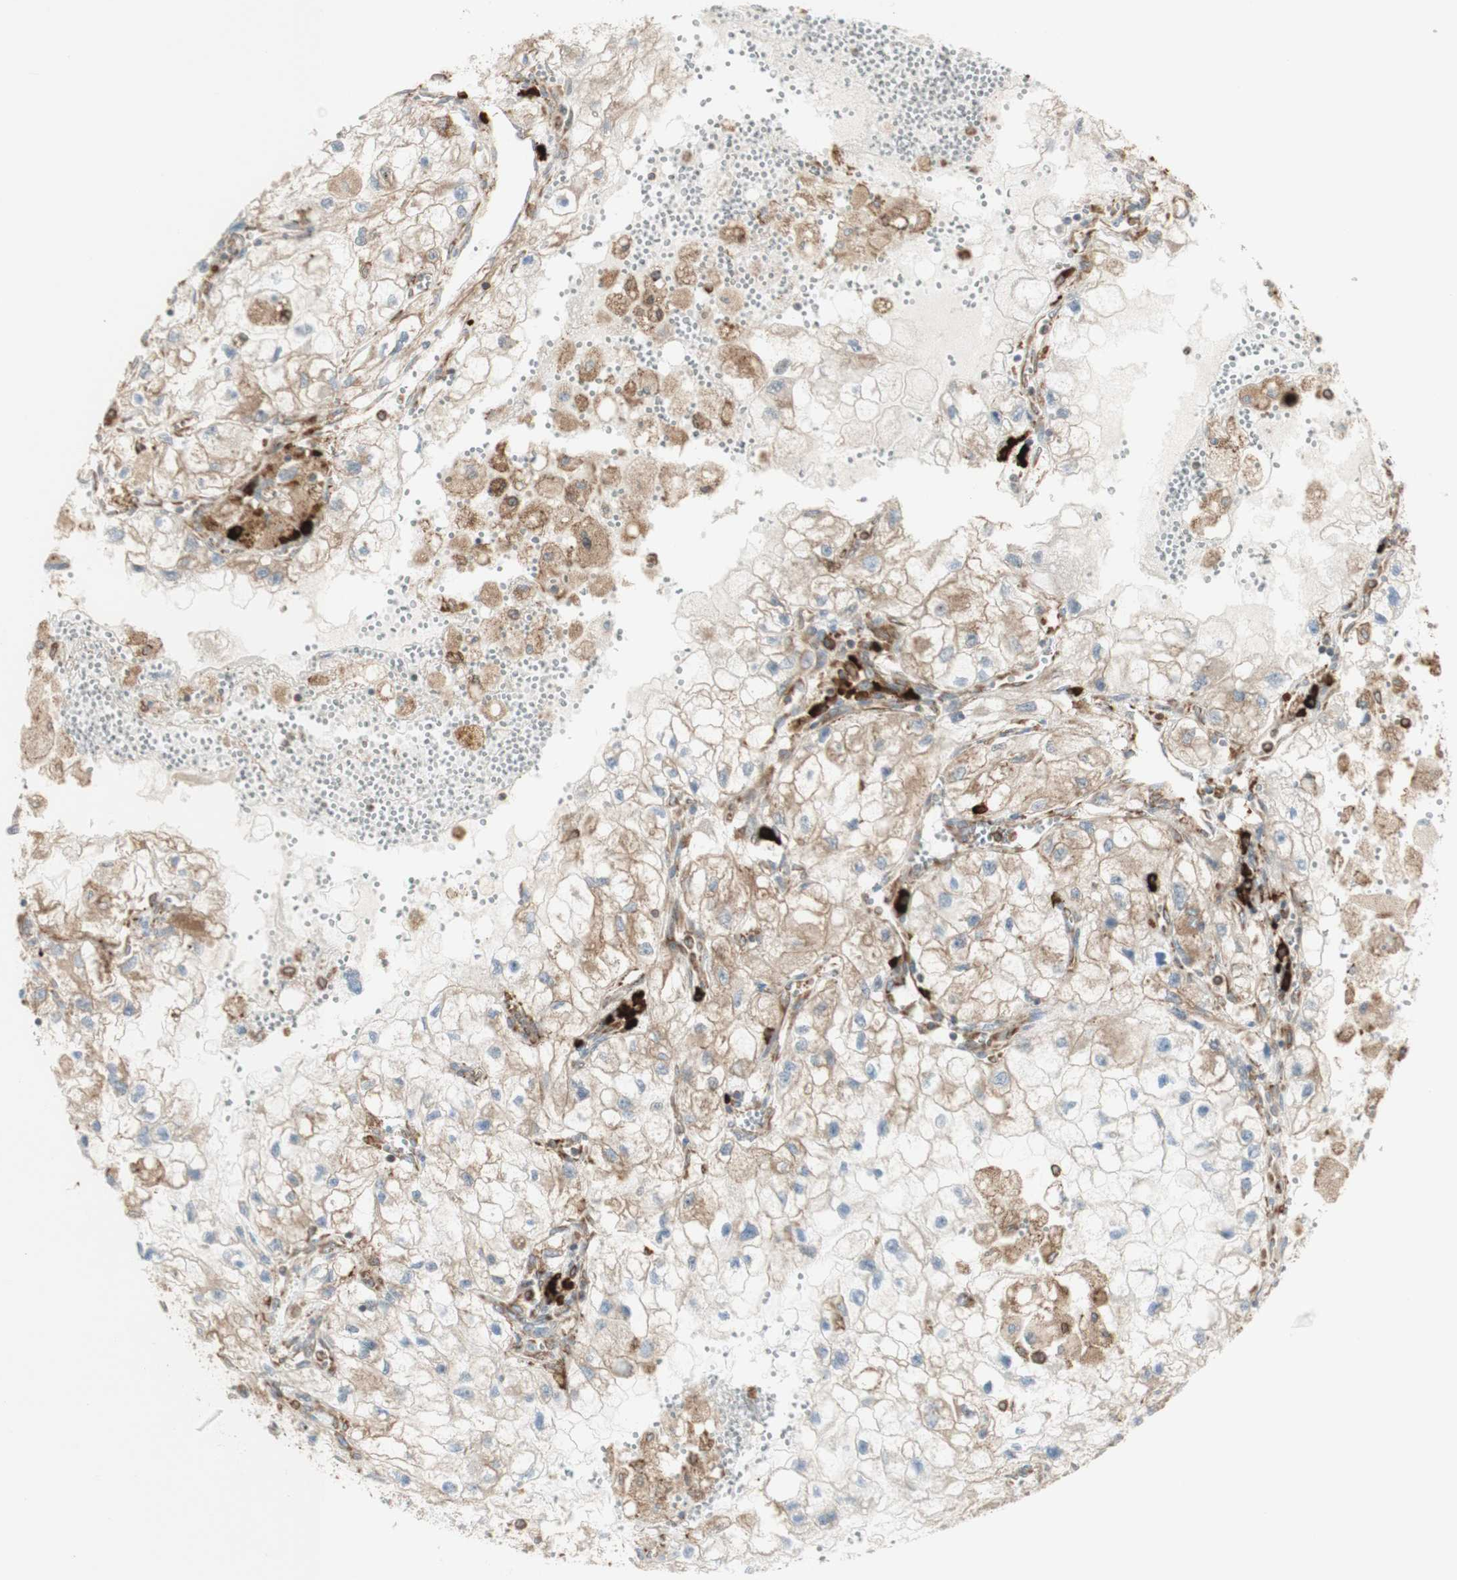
{"staining": {"intensity": "moderate", "quantity": "25%-75%", "location": "cytoplasmic/membranous"}, "tissue": "renal cancer", "cell_type": "Tumor cells", "image_type": "cancer", "snomed": [{"axis": "morphology", "description": "Adenocarcinoma, NOS"}, {"axis": "topography", "description": "Kidney"}], "caption": "High-magnification brightfield microscopy of adenocarcinoma (renal) stained with DAB (brown) and counterstained with hematoxylin (blue). tumor cells exhibit moderate cytoplasmic/membranous staining is present in approximately25%-75% of cells.", "gene": "MANF", "patient": {"sex": "female", "age": 70}}